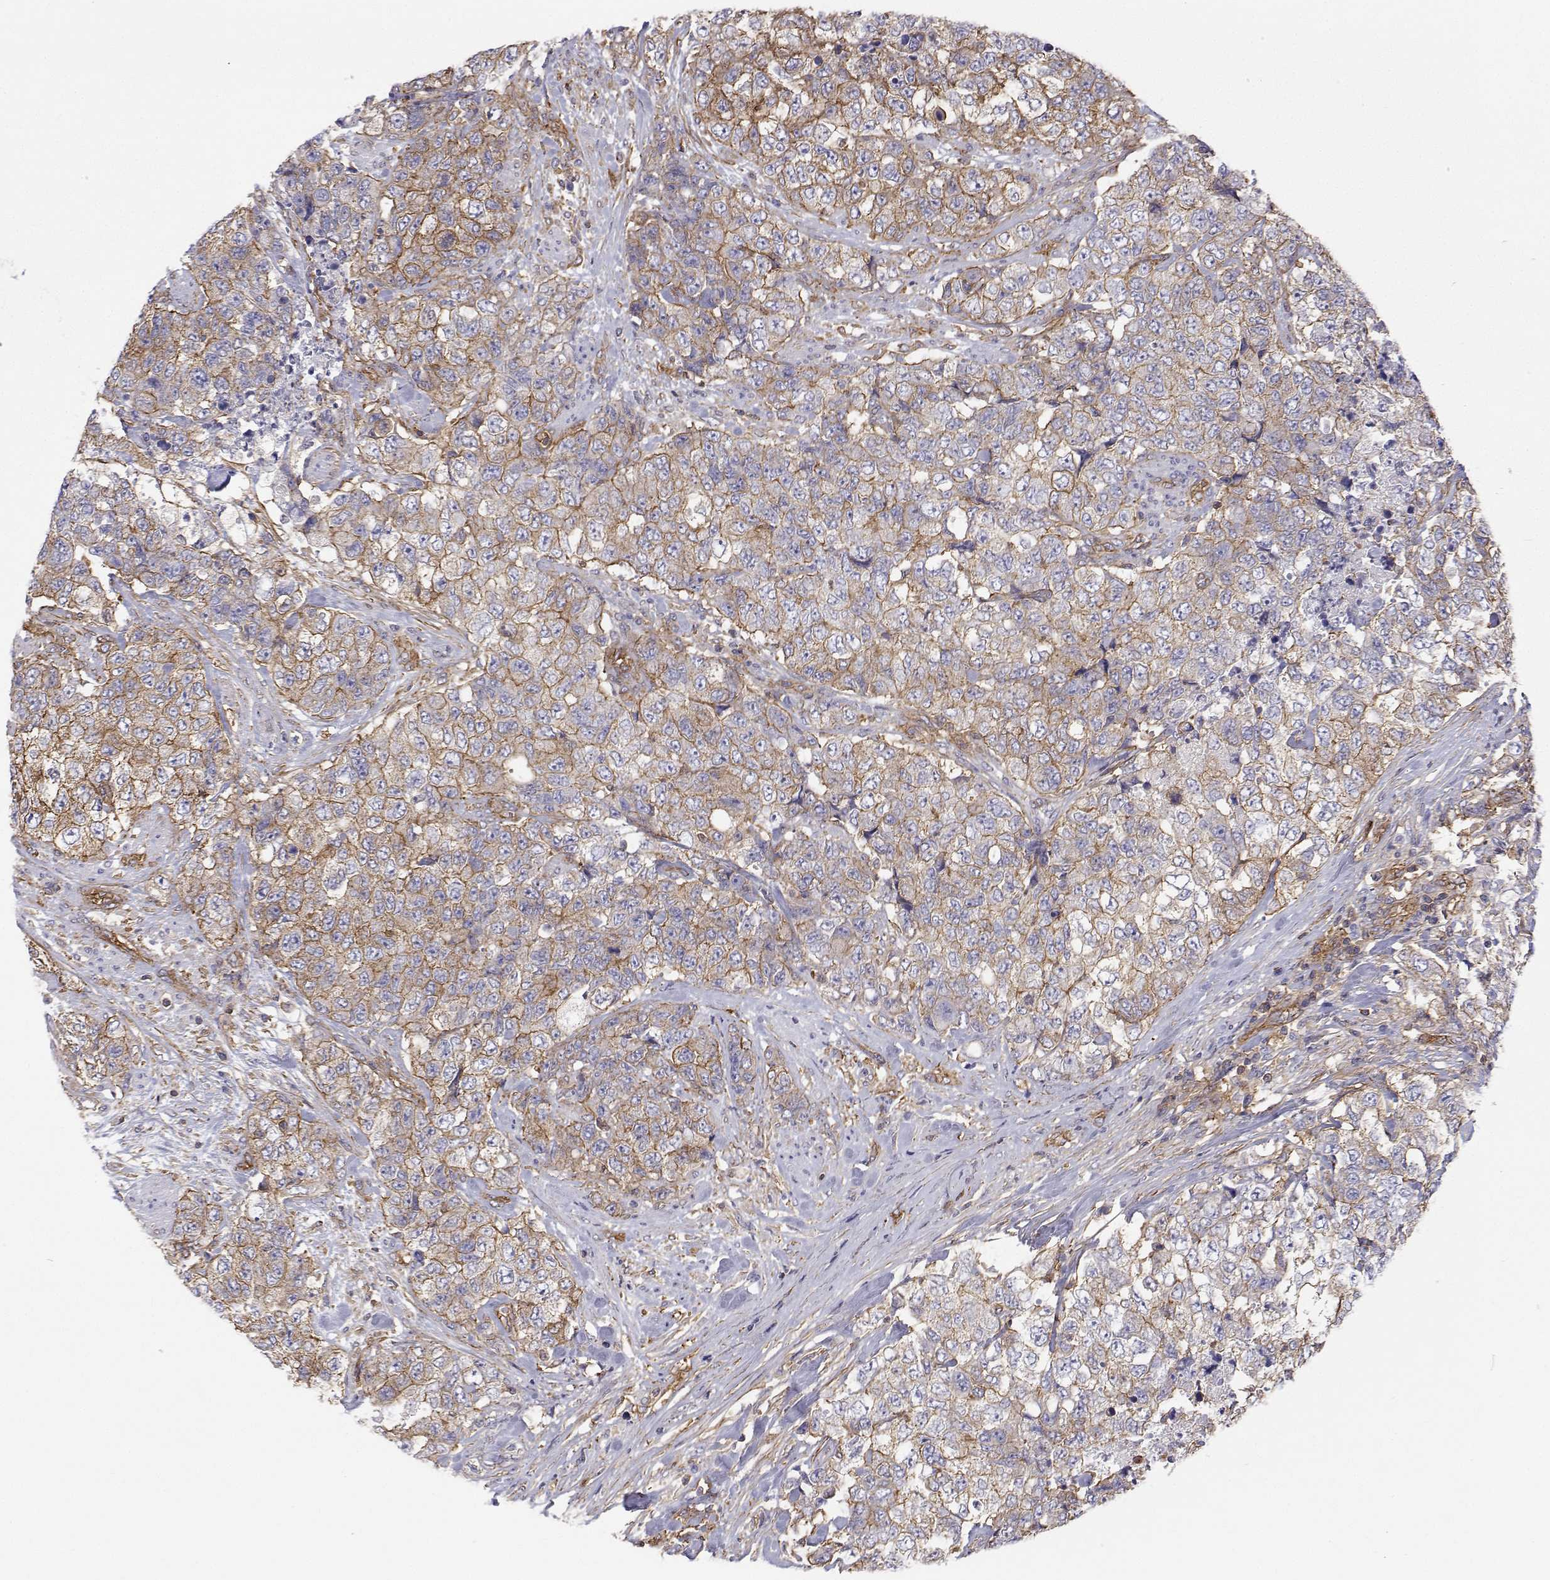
{"staining": {"intensity": "moderate", "quantity": ">75%", "location": "cytoplasmic/membranous"}, "tissue": "urothelial cancer", "cell_type": "Tumor cells", "image_type": "cancer", "snomed": [{"axis": "morphology", "description": "Urothelial carcinoma, High grade"}, {"axis": "topography", "description": "Urinary bladder"}], "caption": "Moderate cytoplasmic/membranous staining for a protein is identified in about >75% of tumor cells of urothelial cancer using IHC.", "gene": "MYH9", "patient": {"sex": "female", "age": 78}}